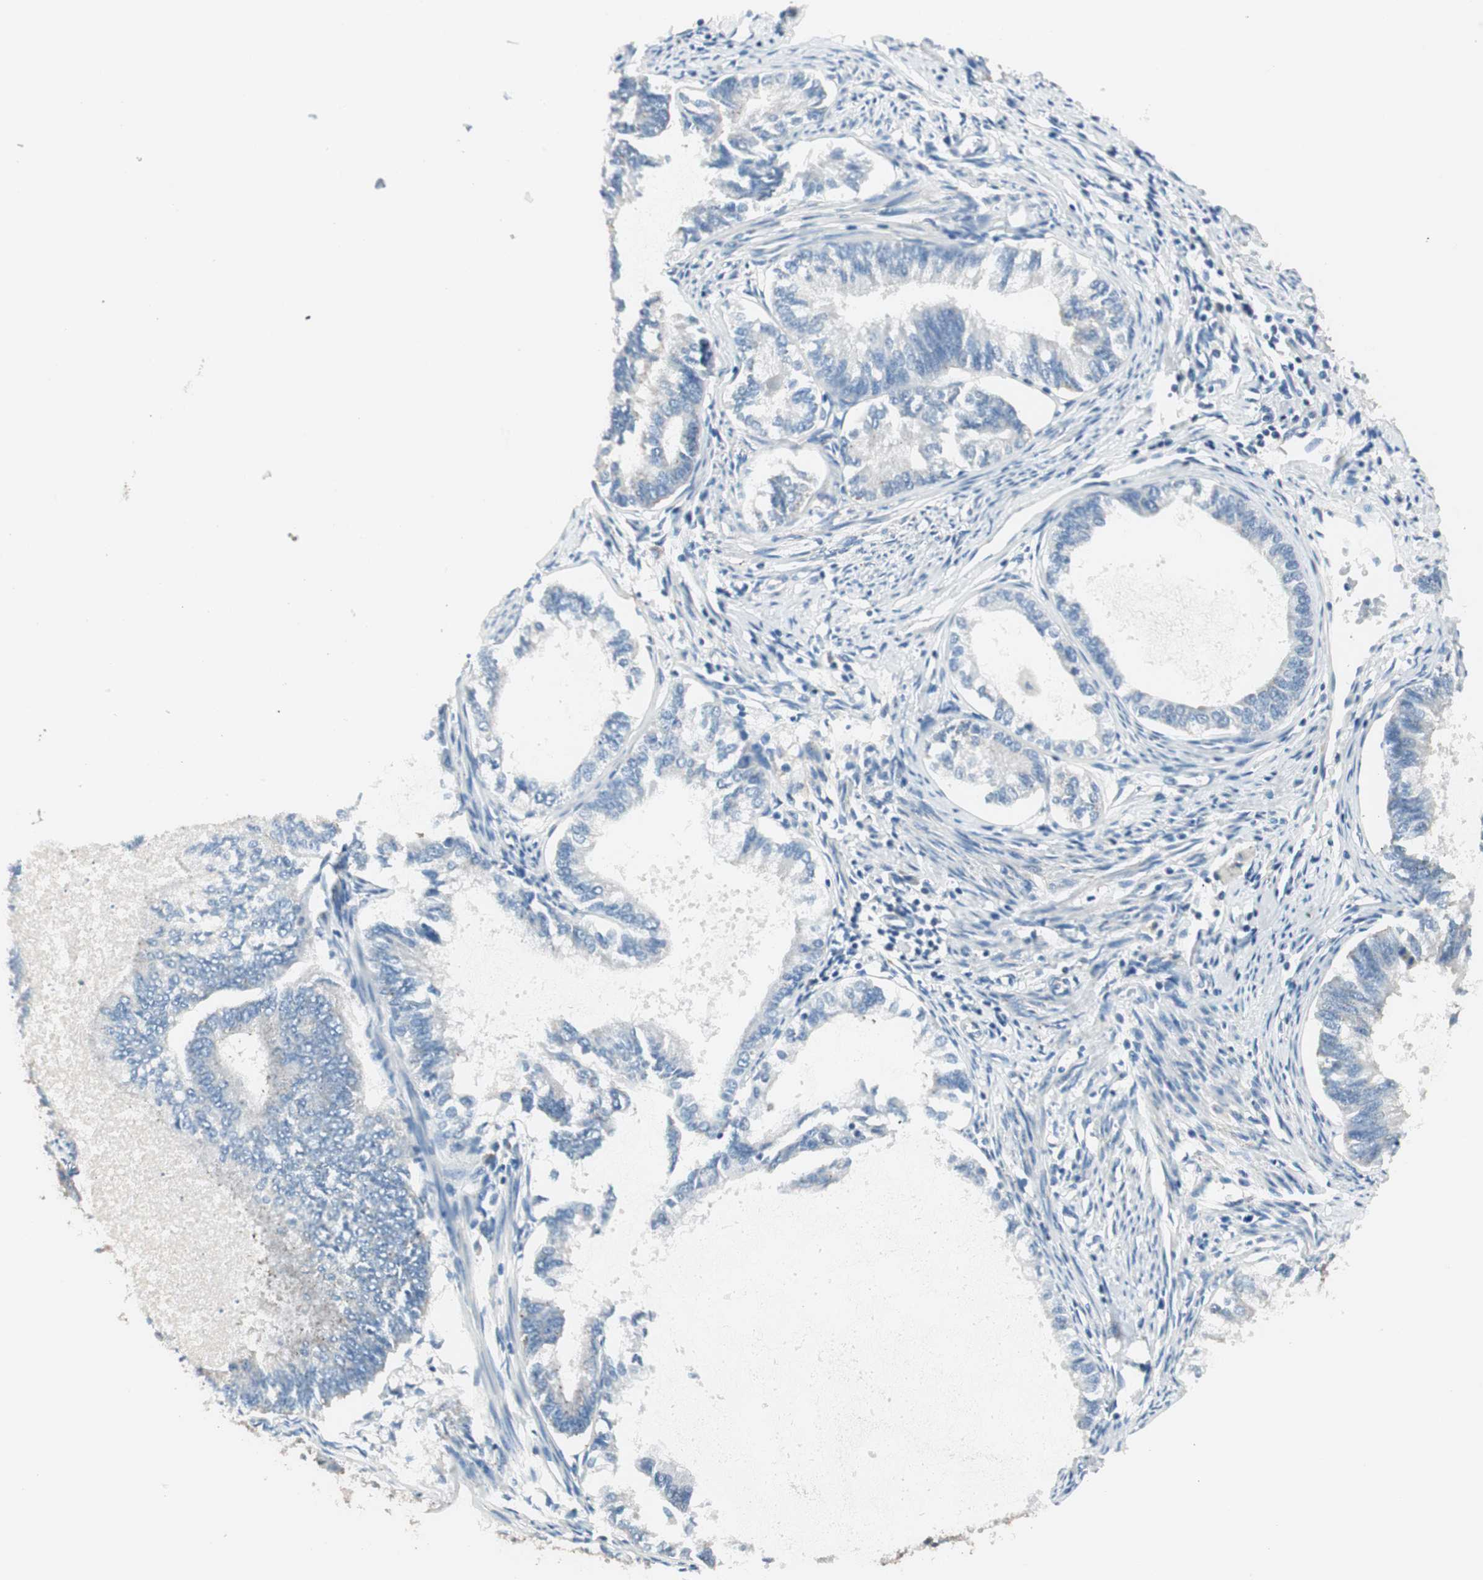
{"staining": {"intensity": "negative", "quantity": "none", "location": "none"}, "tissue": "endometrial cancer", "cell_type": "Tumor cells", "image_type": "cancer", "snomed": [{"axis": "morphology", "description": "Adenocarcinoma, NOS"}, {"axis": "topography", "description": "Endometrium"}], "caption": "Endometrial cancer (adenocarcinoma) was stained to show a protein in brown. There is no significant positivity in tumor cells. (Stains: DAB immunohistochemistry (IHC) with hematoxylin counter stain, Microscopy: brightfield microscopy at high magnification).", "gene": "RAD54B", "patient": {"sex": "female", "age": 86}}